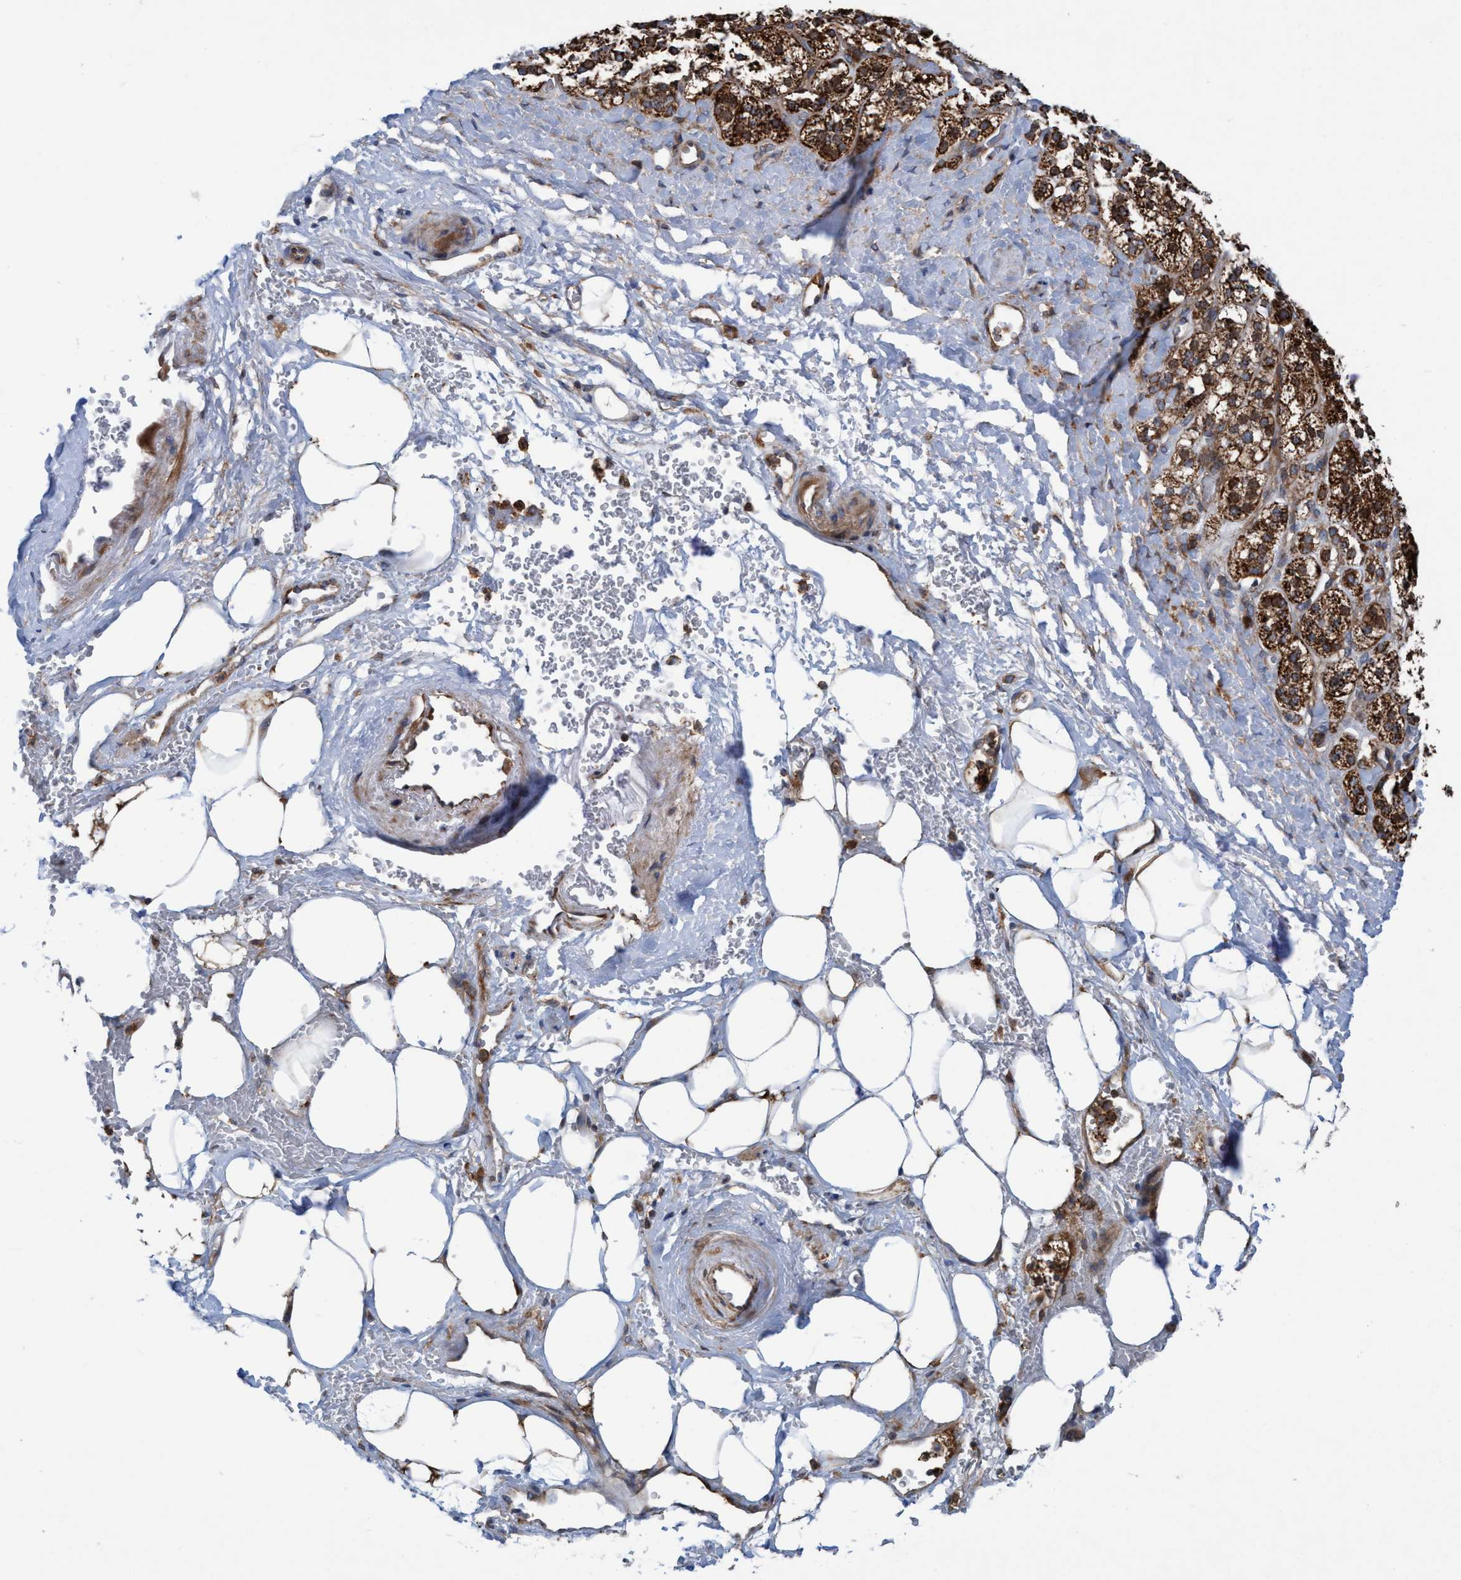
{"staining": {"intensity": "strong", "quantity": ">75%", "location": "cytoplasmic/membranous"}, "tissue": "adrenal gland", "cell_type": "Glandular cells", "image_type": "normal", "snomed": [{"axis": "morphology", "description": "Normal tissue, NOS"}, {"axis": "topography", "description": "Adrenal gland"}], "caption": "DAB immunohistochemical staining of benign adrenal gland reveals strong cytoplasmic/membranous protein expression in approximately >75% of glandular cells. The staining was performed using DAB, with brown indicating positive protein expression. Nuclei are stained blue with hematoxylin.", "gene": "SLC16A3", "patient": {"sex": "male", "age": 56}}